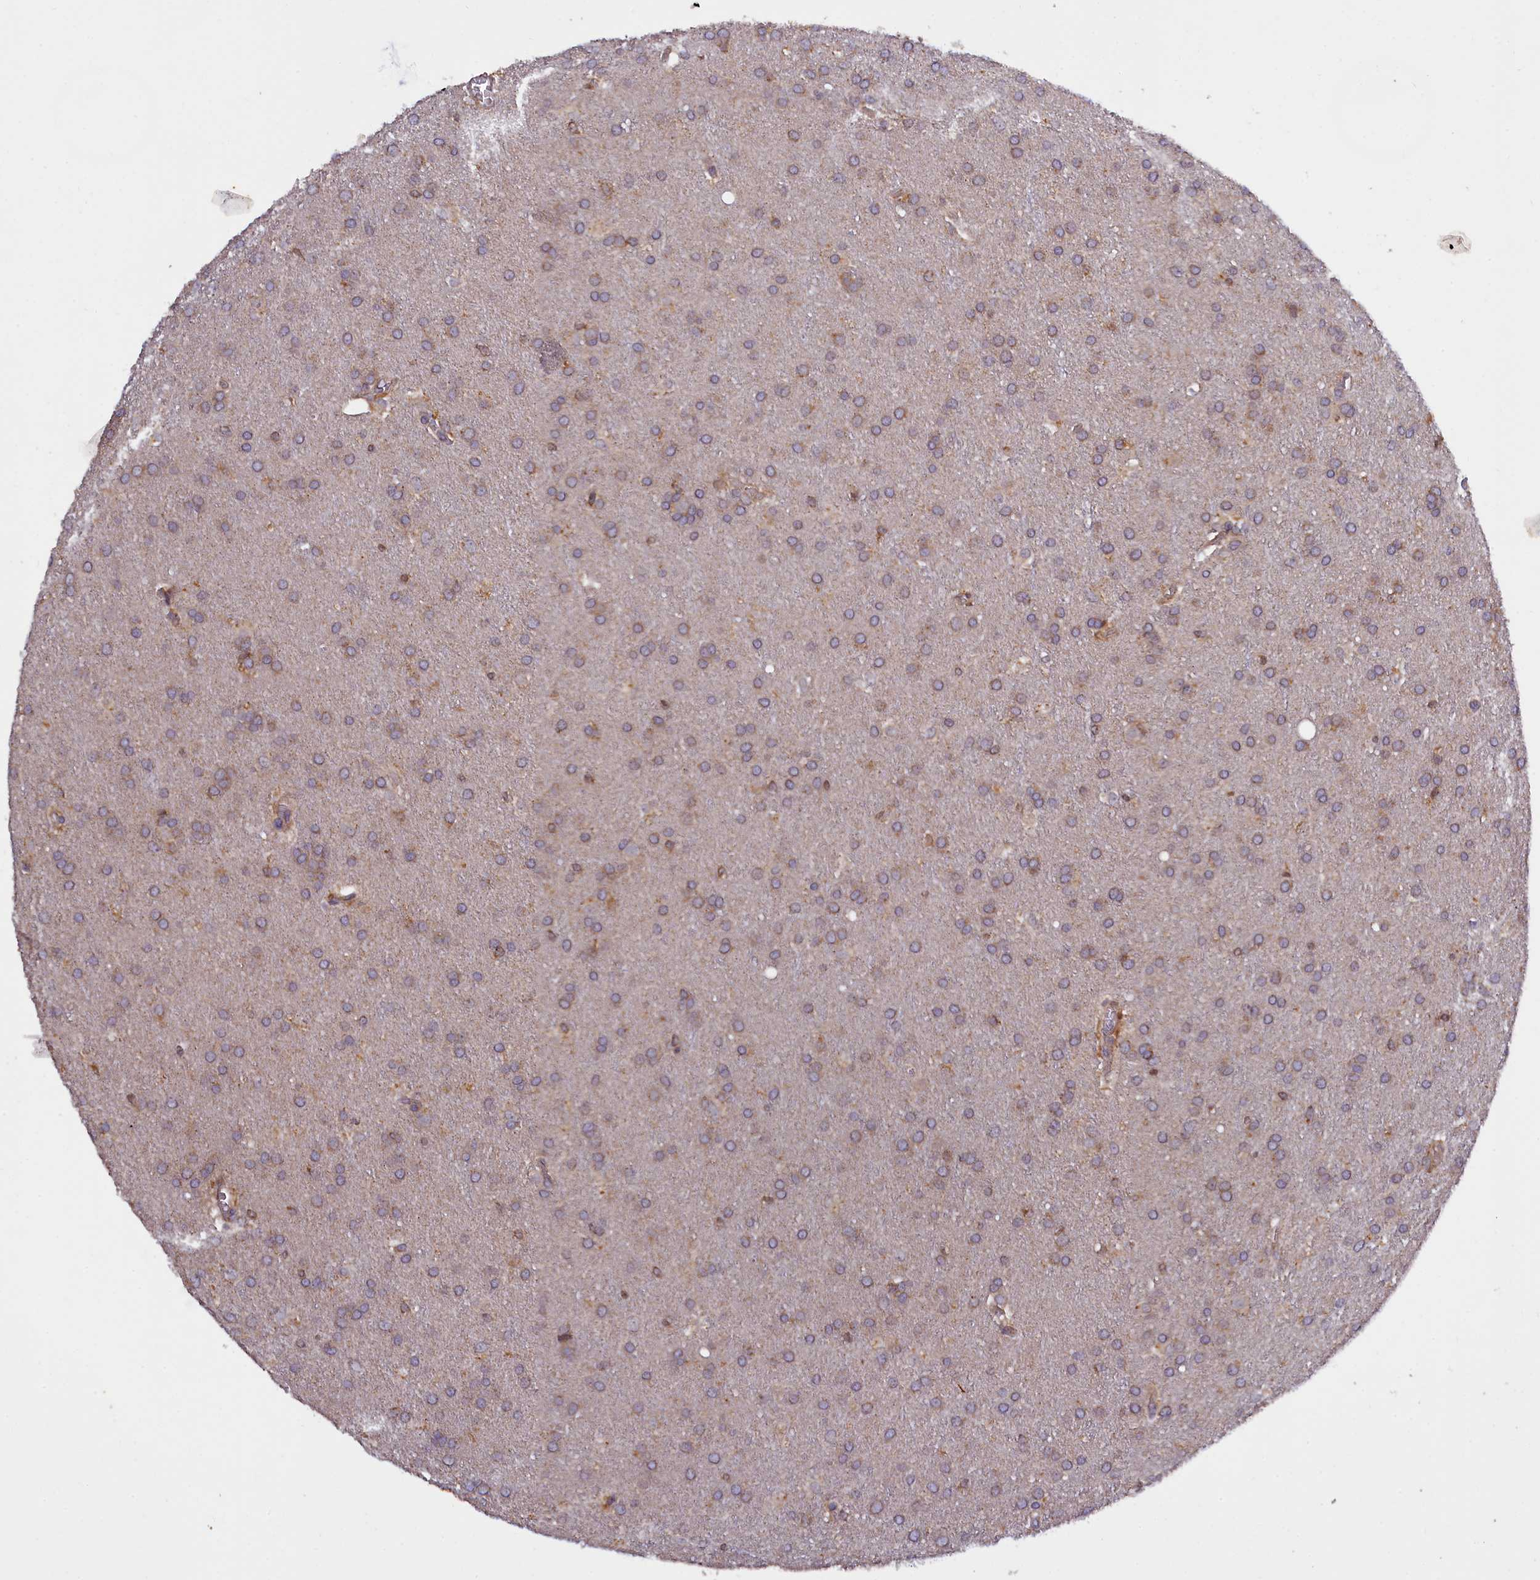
{"staining": {"intensity": "weak", "quantity": "25%-75%", "location": "cytoplasmic/membranous"}, "tissue": "glioma", "cell_type": "Tumor cells", "image_type": "cancer", "snomed": [{"axis": "morphology", "description": "Glioma, malignant, Low grade"}, {"axis": "topography", "description": "Brain"}], "caption": "Protein analysis of malignant low-grade glioma tissue exhibits weak cytoplasmic/membranous positivity in approximately 25%-75% of tumor cells.", "gene": "NAIP", "patient": {"sex": "female", "age": 32}}